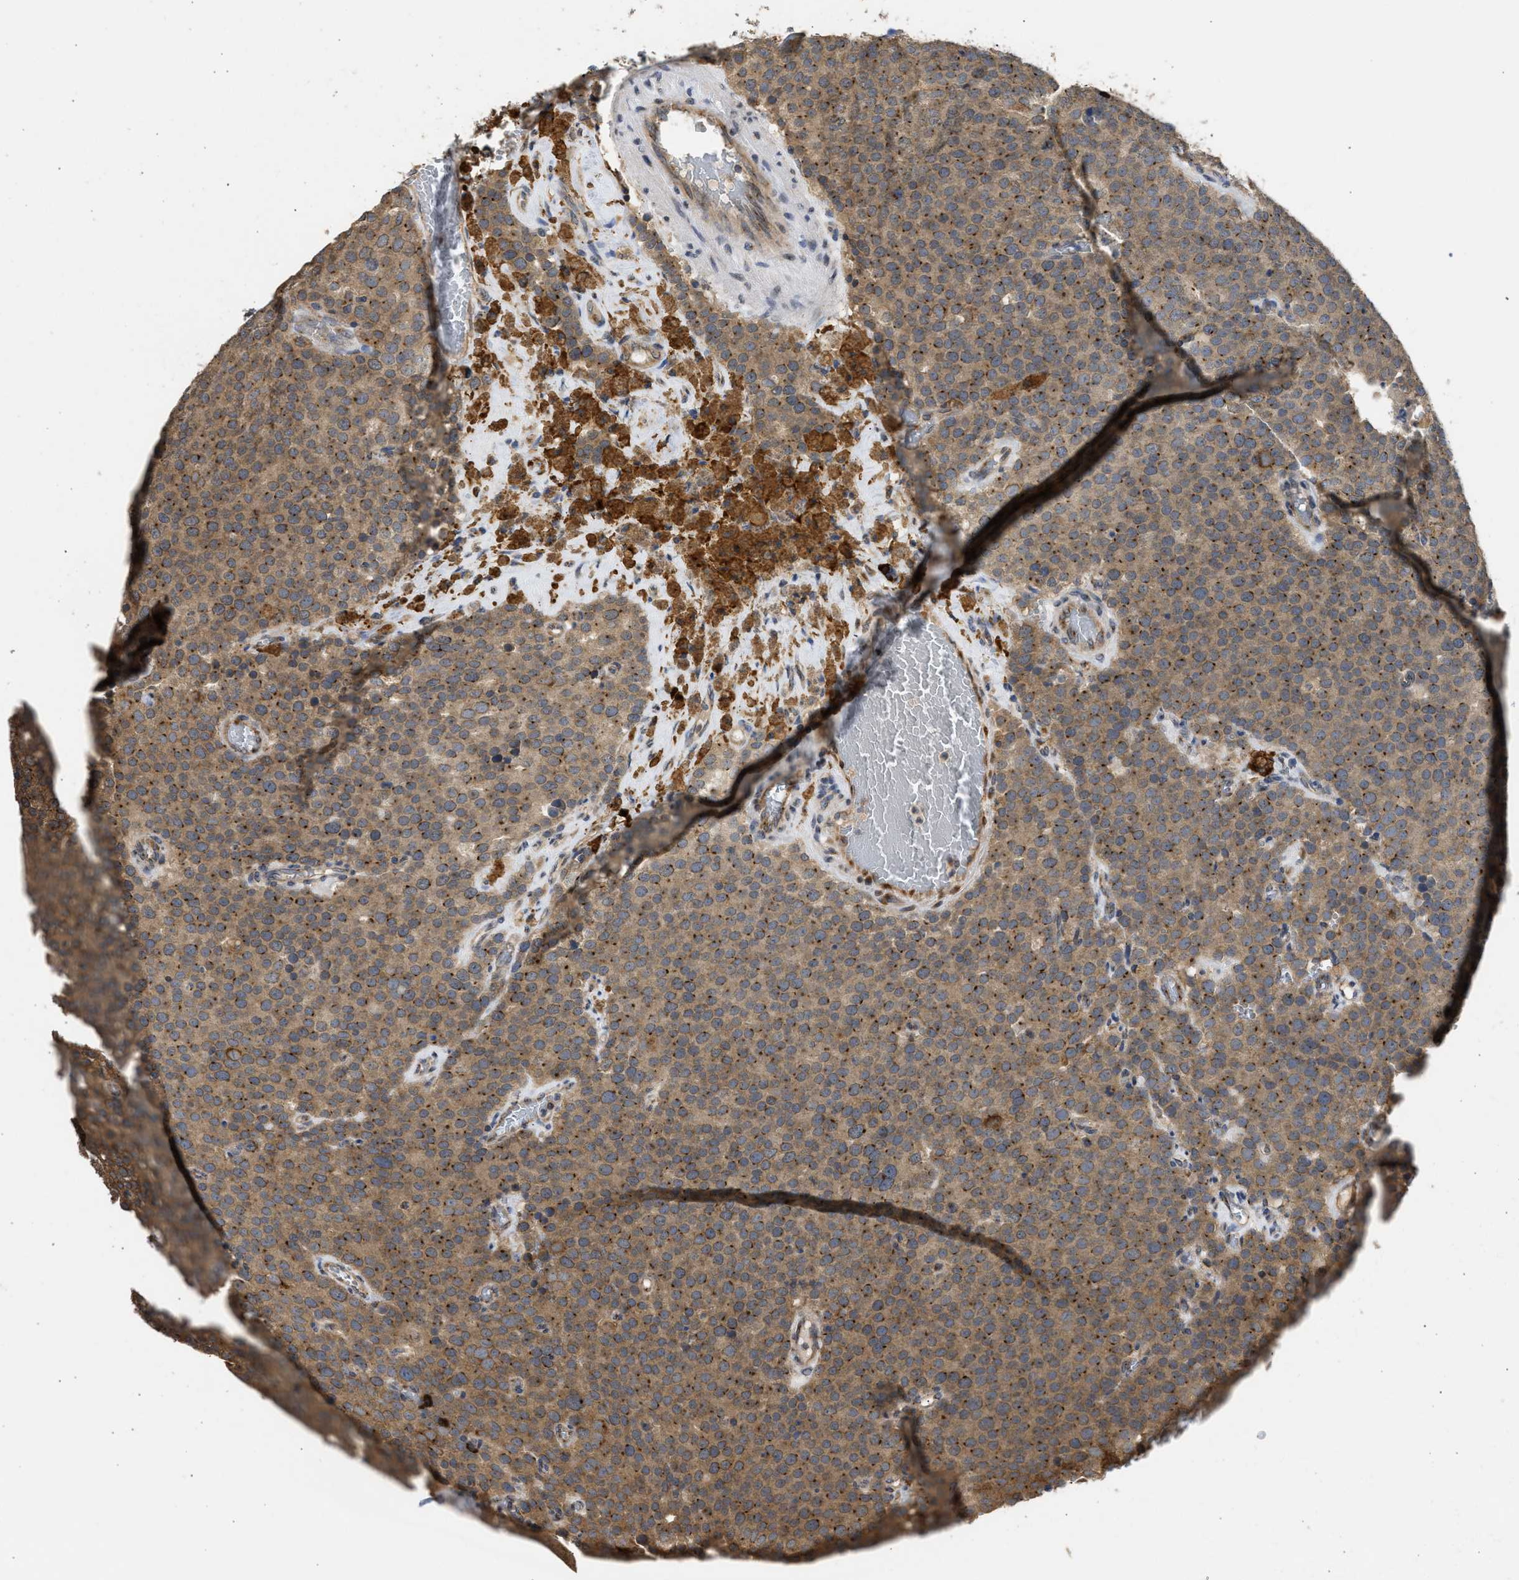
{"staining": {"intensity": "moderate", "quantity": ">75%", "location": "cytoplasmic/membranous"}, "tissue": "testis cancer", "cell_type": "Tumor cells", "image_type": "cancer", "snomed": [{"axis": "morphology", "description": "Normal tissue, NOS"}, {"axis": "morphology", "description": "Seminoma, NOS"}, {"axis": "topography", "description": "Testis"}], "caption": "A brown stain labels moderate cytoplasmic/membranous staining of a protein in testis cancer (seminoma) tumor cells. (DAB IHC with brightfield microscopy, high magnification).", "gene": "DNAJC1", "patient": {"sex": "male", "age": 71}}